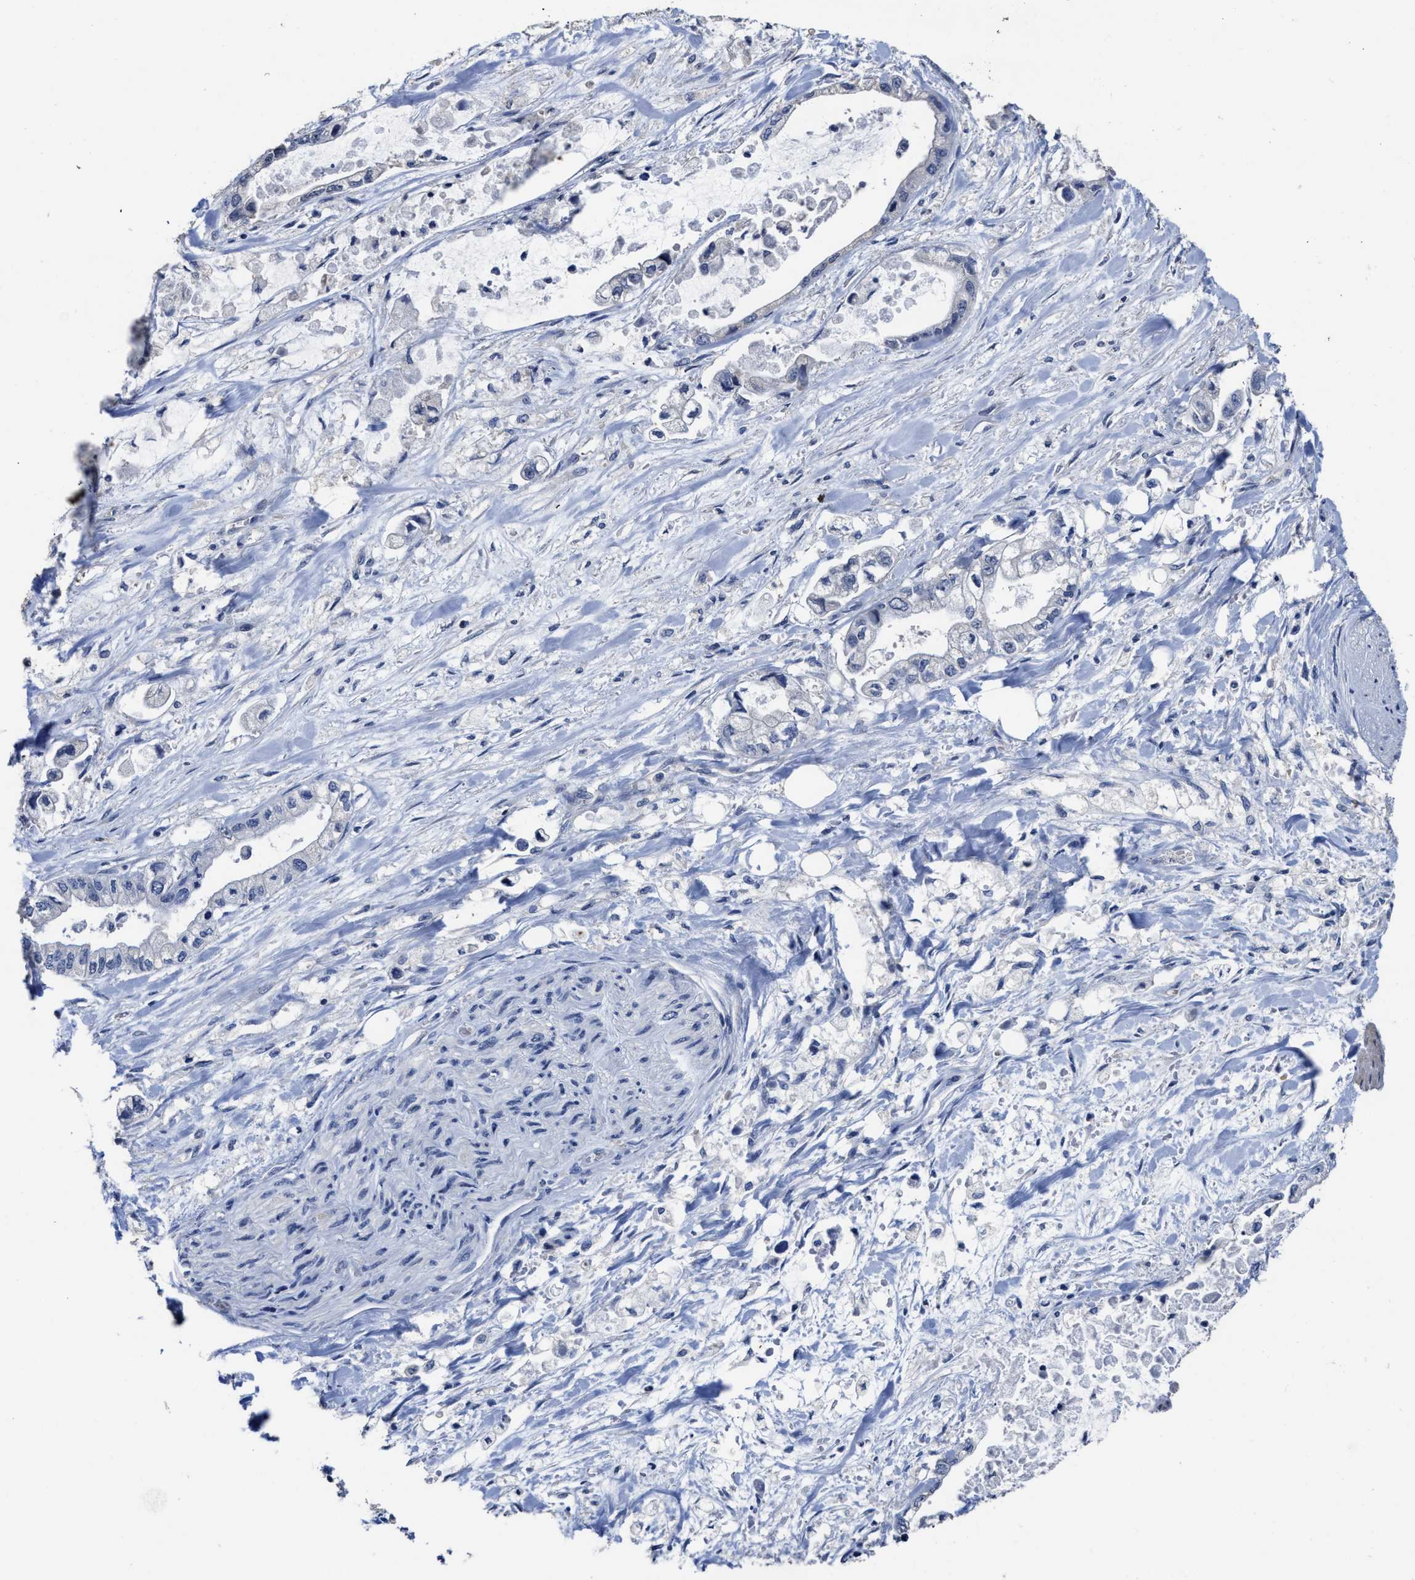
{"staining": {"intensity": "negative", "quantity": "none", "location": "none"}, "tissue": "stomach cancer", "cell_type": "Tumor cells", "image_type": "cancer", "snomed": [{"axis": "morphology", "description": "Normal tissue, NOS"}, {"axis": "morphology", "description": "Adenocarcinoma, NOS"}, {"axis": "topography", "description": "Stomach"}], "caption": "This image is of stomach cancer stained with immunohistochemistry to label a protein in brown with the nuclei are counter-stained blue. There is no positivity in tumor cells.", "gene": "ZFAT", "patient": {"sex": "male", "age": 62}}